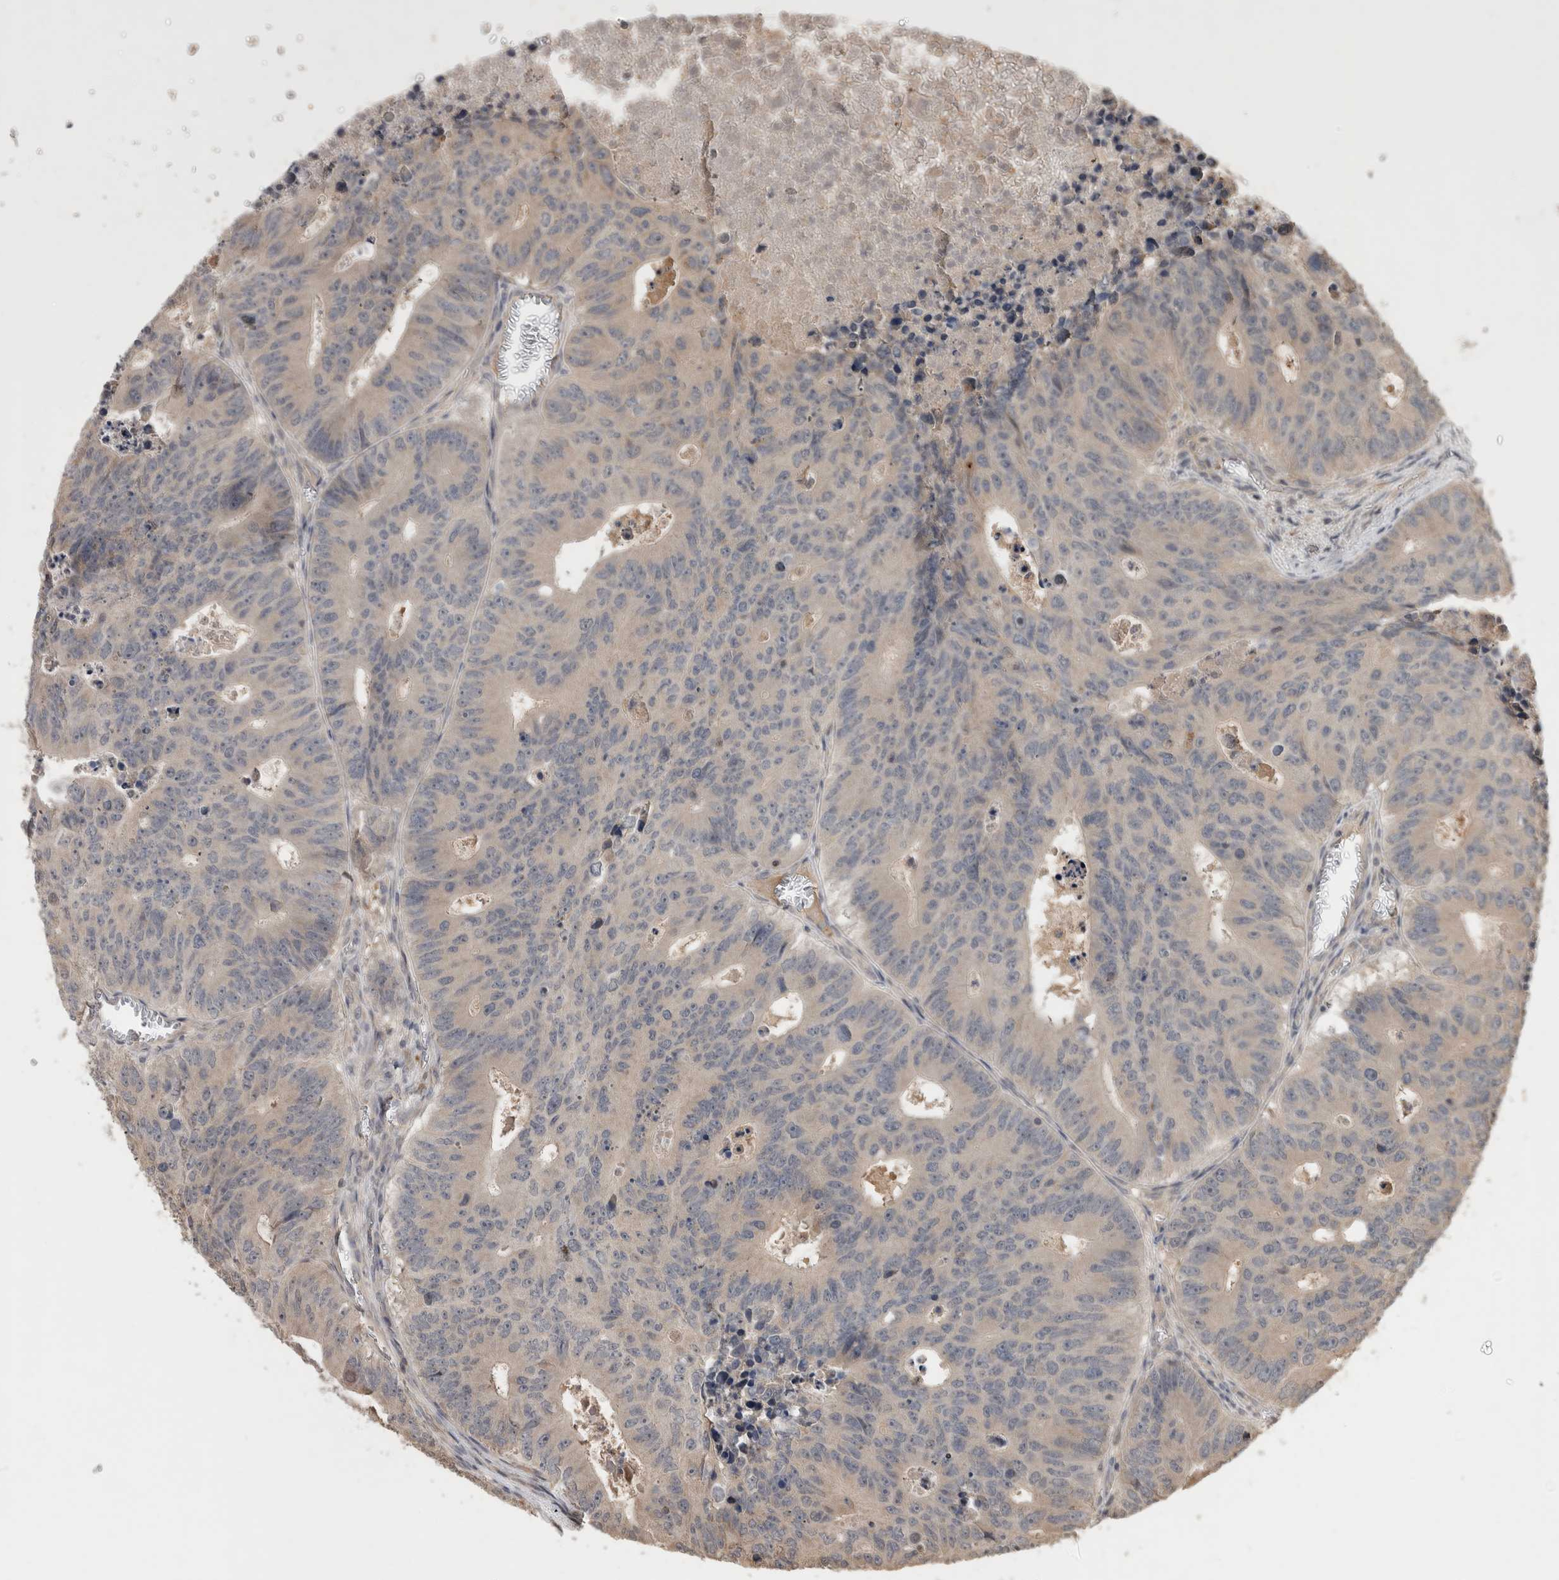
{"staining": {"intensity": "strong", "quantity": "<25%", "location": "cytoplasmic/membranous"}, "tissue": "colorectal cancer", "cell_type": "Tumor cells", "image_type": "cancer", "snomed": [{"axis": "morphology", "description": "Adenocarcinoma, NOS"}, {"axis": "topography", "description": "Colon"}], "caption": "IHC of colorectal adenocarcinoma exhibits medium levels of strong cytoplasmic/membranous positivity in approximately <25% of tumor cells.", "gene": "SERAC1", "patient": {"sex": "male", "age": 87}}